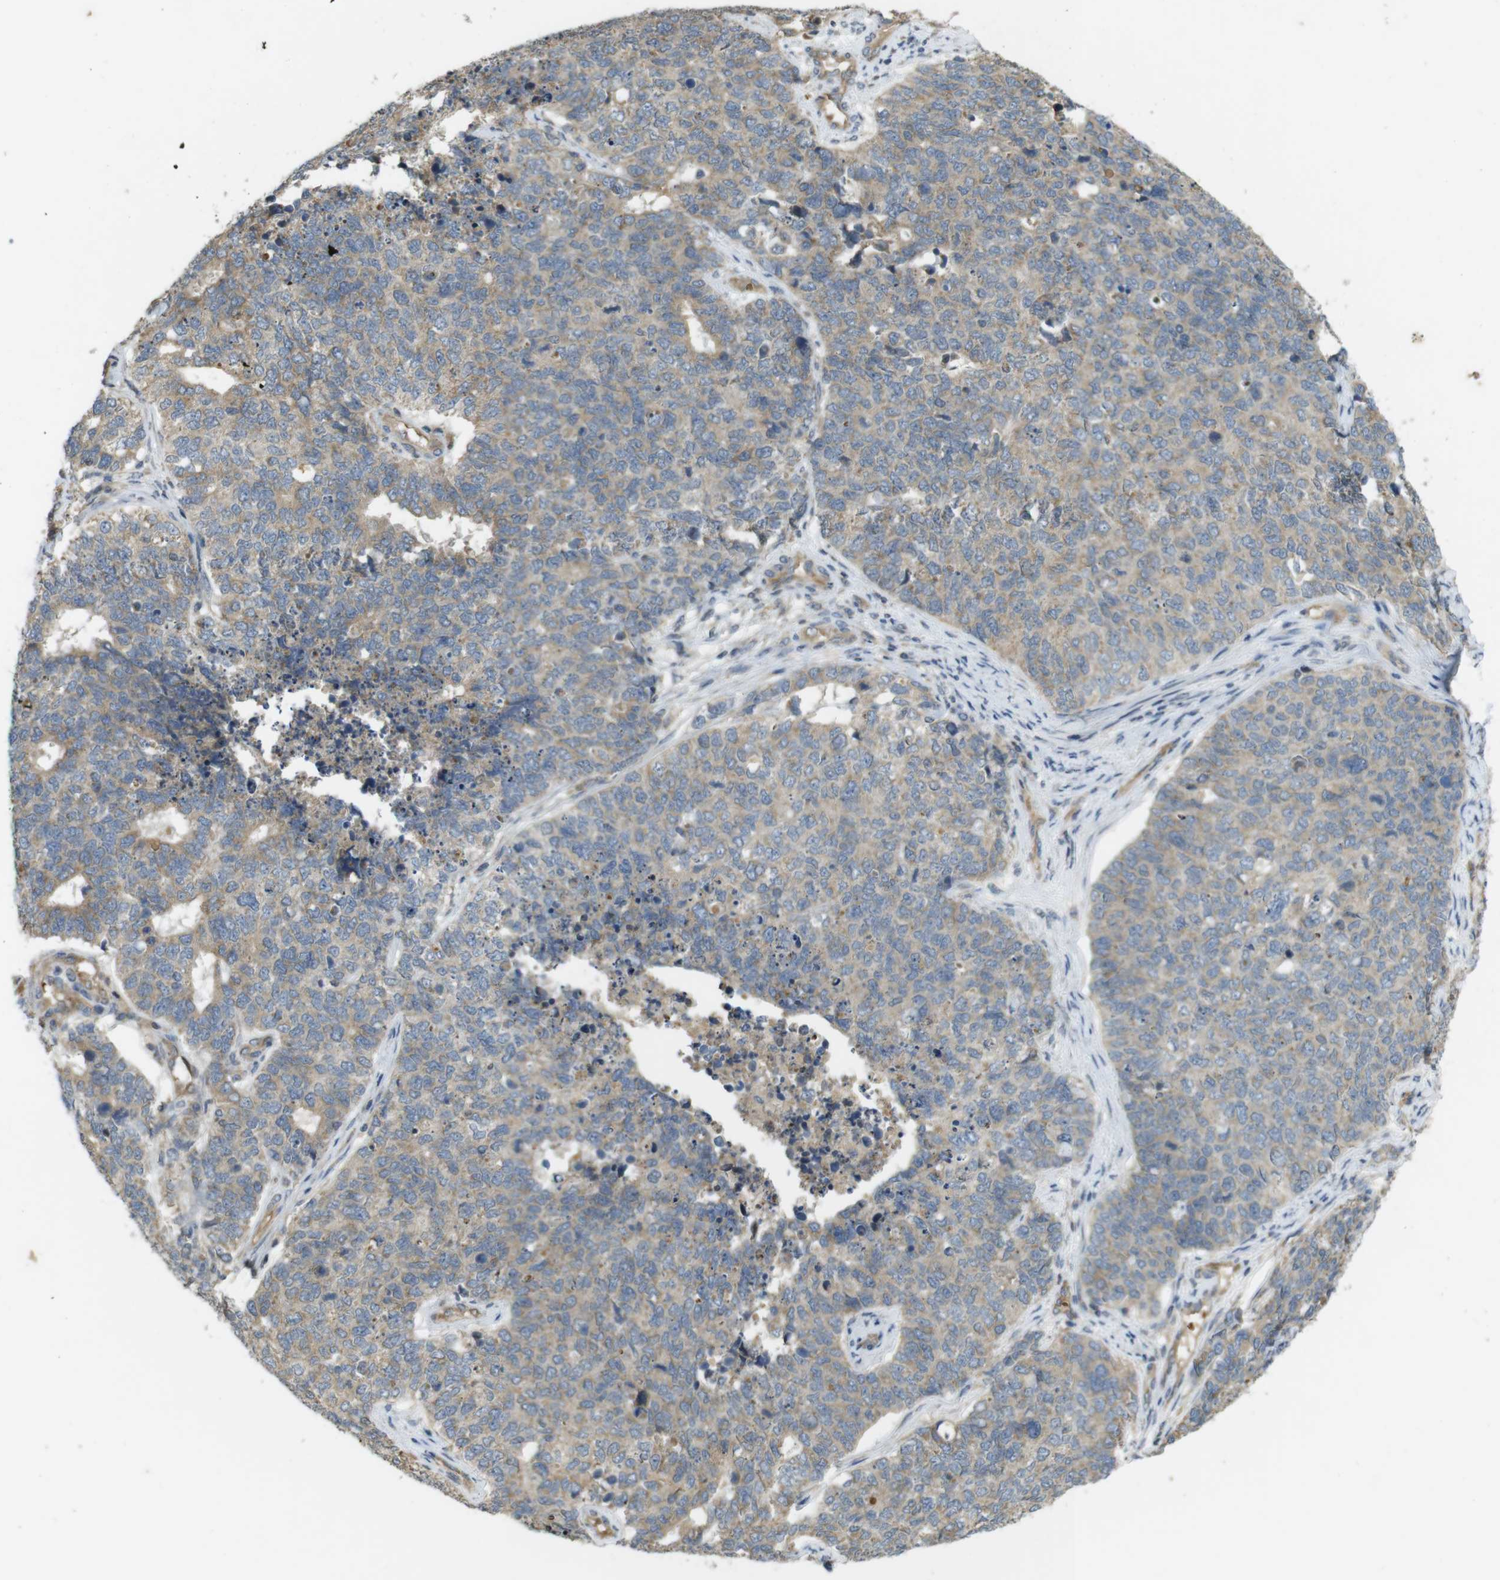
{"staining": {"intensity": "weak", "quantity": ">75%", "location": "cytoplasmic/membranous"}, "tissue": "cervical cancer", "cell_type": "Tumor cells", "image_type": "cancer", "snomed": [{"axis": "morphology", "description": "Squamous cell carcinoma, NOS"}, {"axis": "topography", "description": "Cervix"}], "caption": "Immunohistochemical staining of squamous cell carcinoma (cervical) displays low levels of weak cytoplasmic/membranous staining in approximately >75% of tumor cells.", "gene": "CLTC", "patient": {"sex": "female", "age": 63}}